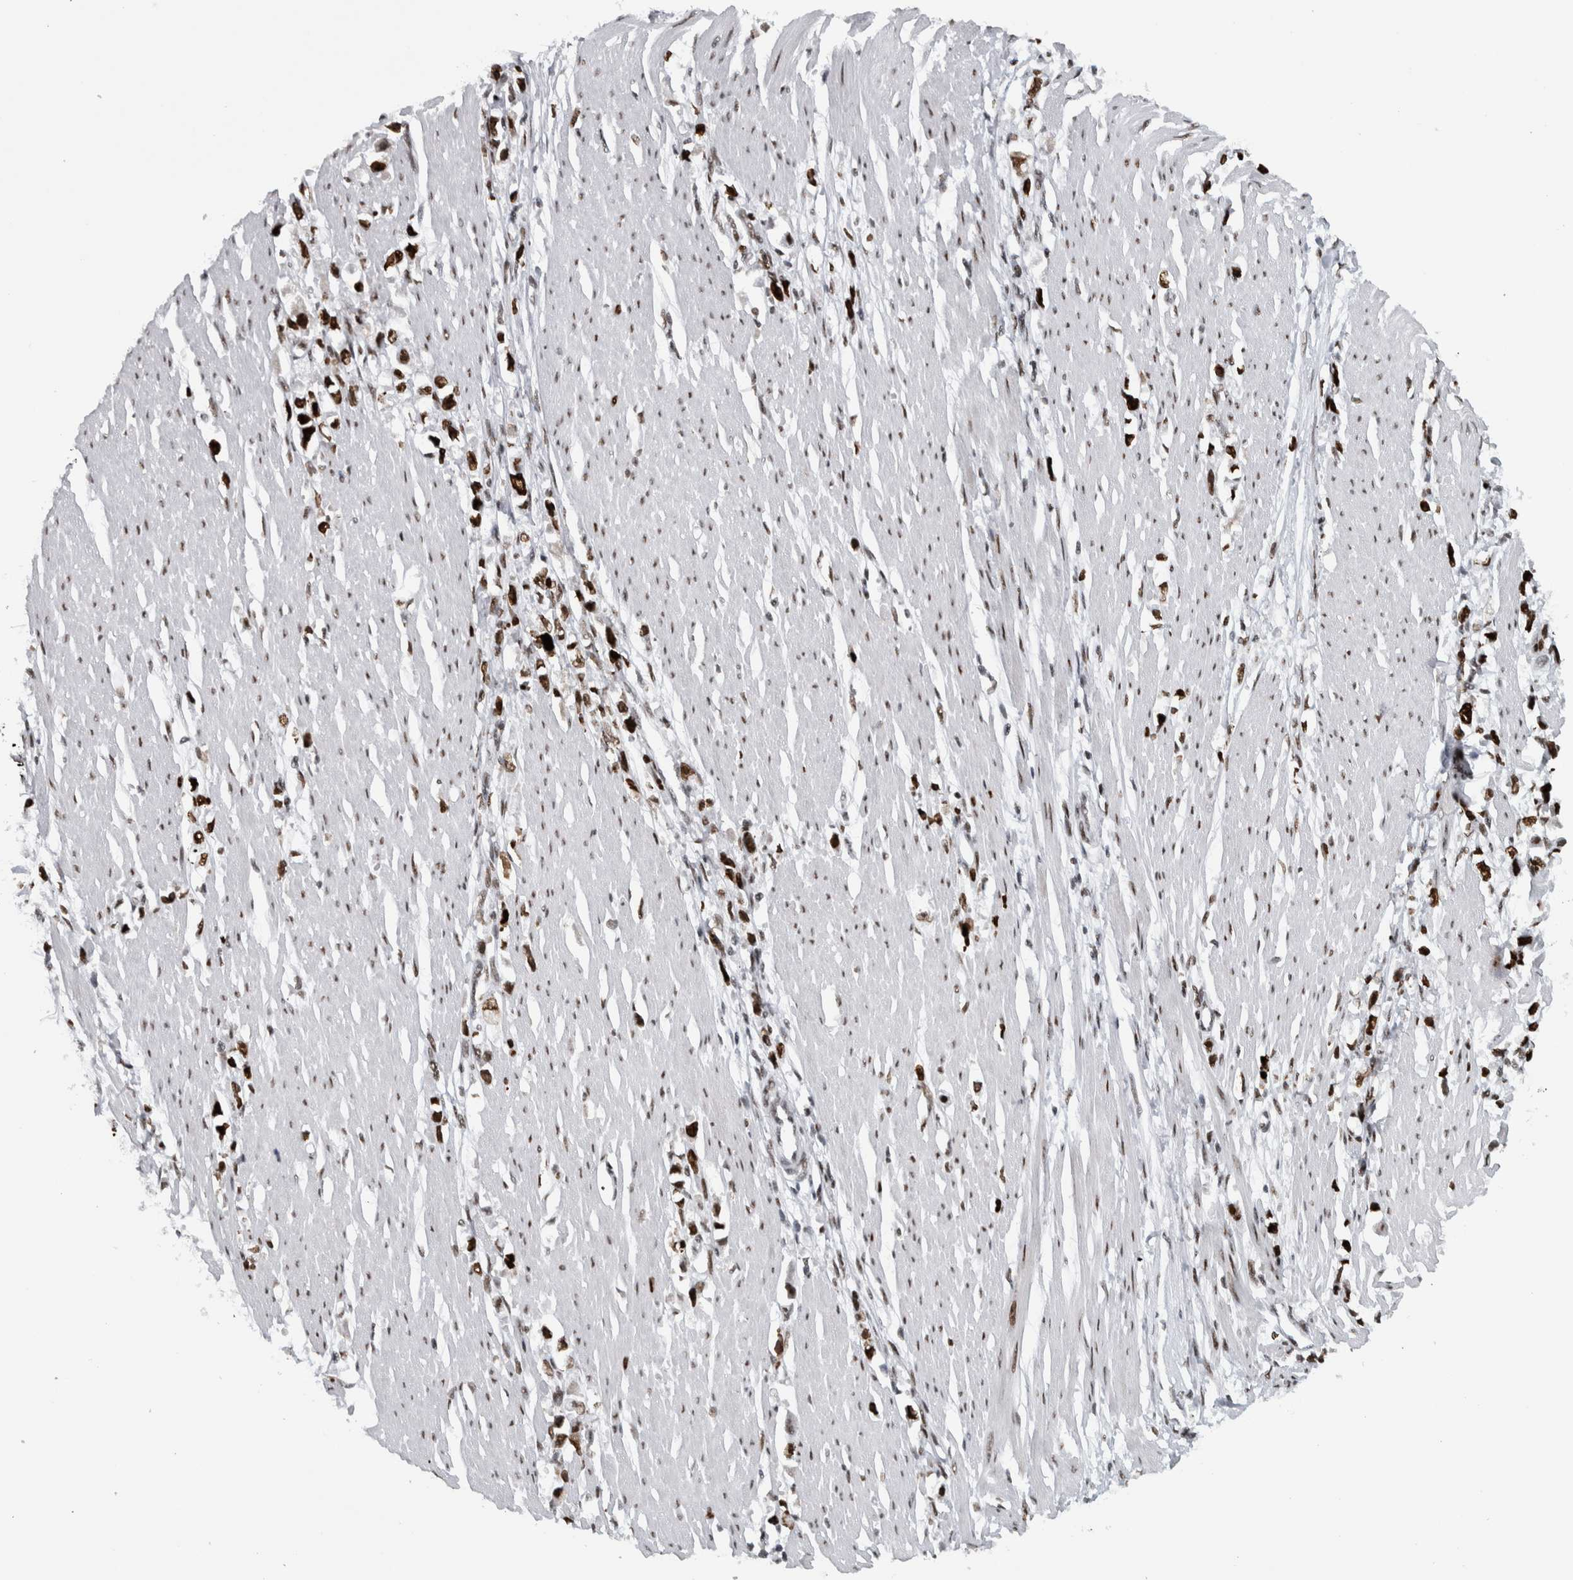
{"staining": {"intensity": "strong", "quantity": ">75%", "location": "nuclear"}, "tissue": "stomach cancer", "cell_type": "Tumor cells", "image_type": "cancer", "snomed": [{"axis": "morphology", "description": "Adenocarcinoma, NOS"}, {"axis": "topography", "description": "Stomach"}], "caption": "High-magnification brightfield microscopy of stomach cancer (adenocarcinoma) stained with DAB (3,3'-diaminobenzidine) (brown) and counterstained with hematoxylin (blue). tumor cells exhibit strong nuclear positivity is appreciated in approximately>75% of cells. The protein is shown in brown color, while the nuclei are stained blue.", "gene": "TOP2B", "patient": {"sex": "female", "age": 59}}